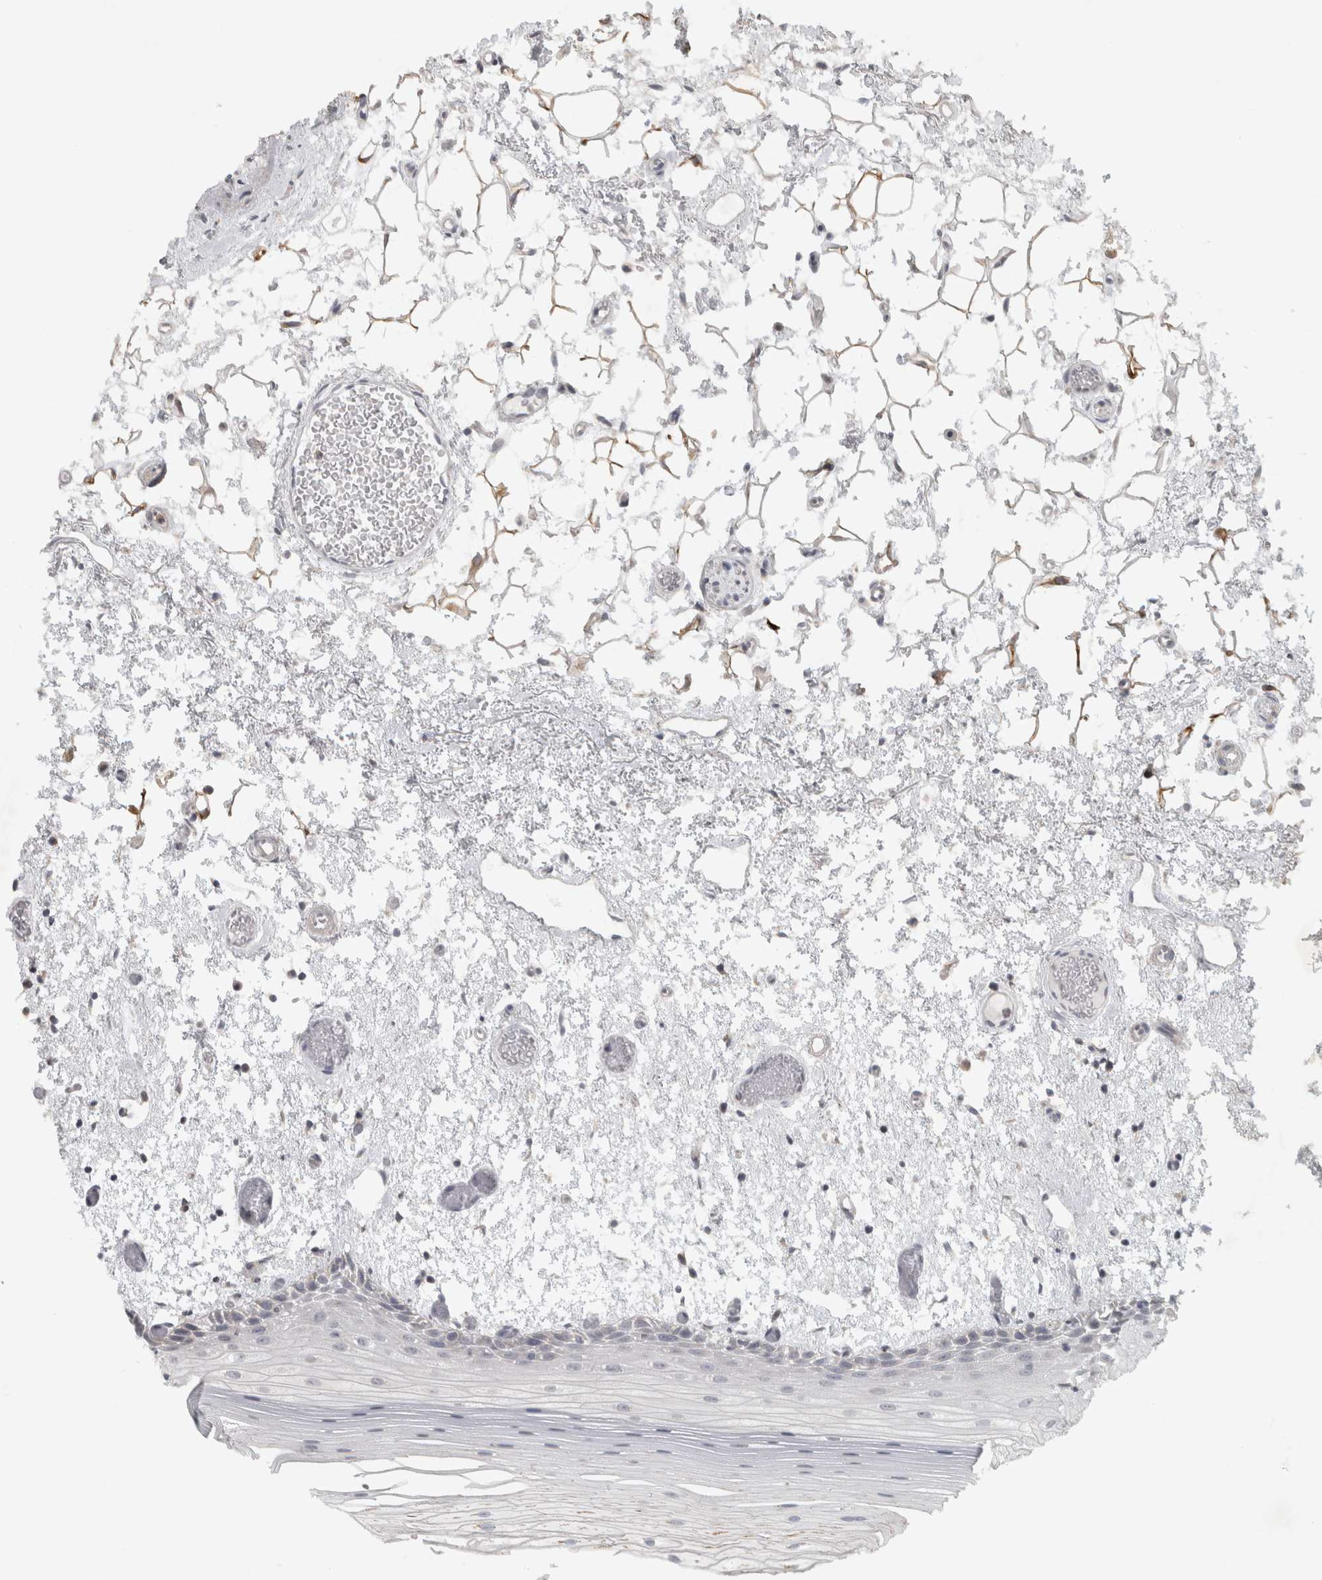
{"staining": {"intensity": "negative", "quantity": "none", "location": "none"}, "tissue": "oral mucosa", "cell_type": "Squamous epithelial cells", "image_type": "normal", "snomed": [{"axis": "morphology", "description": "Normal tissue, NOS"}, {"axis": "topography", "description": "Oral tissue"}], "caption": "DAB immunohistochemical staining of benign oral mucosa demonstrates no significant positivity in squamous epithelial cells.", "gene": "PTPRN2", "patient": {"sex": "male", "age": 52}}